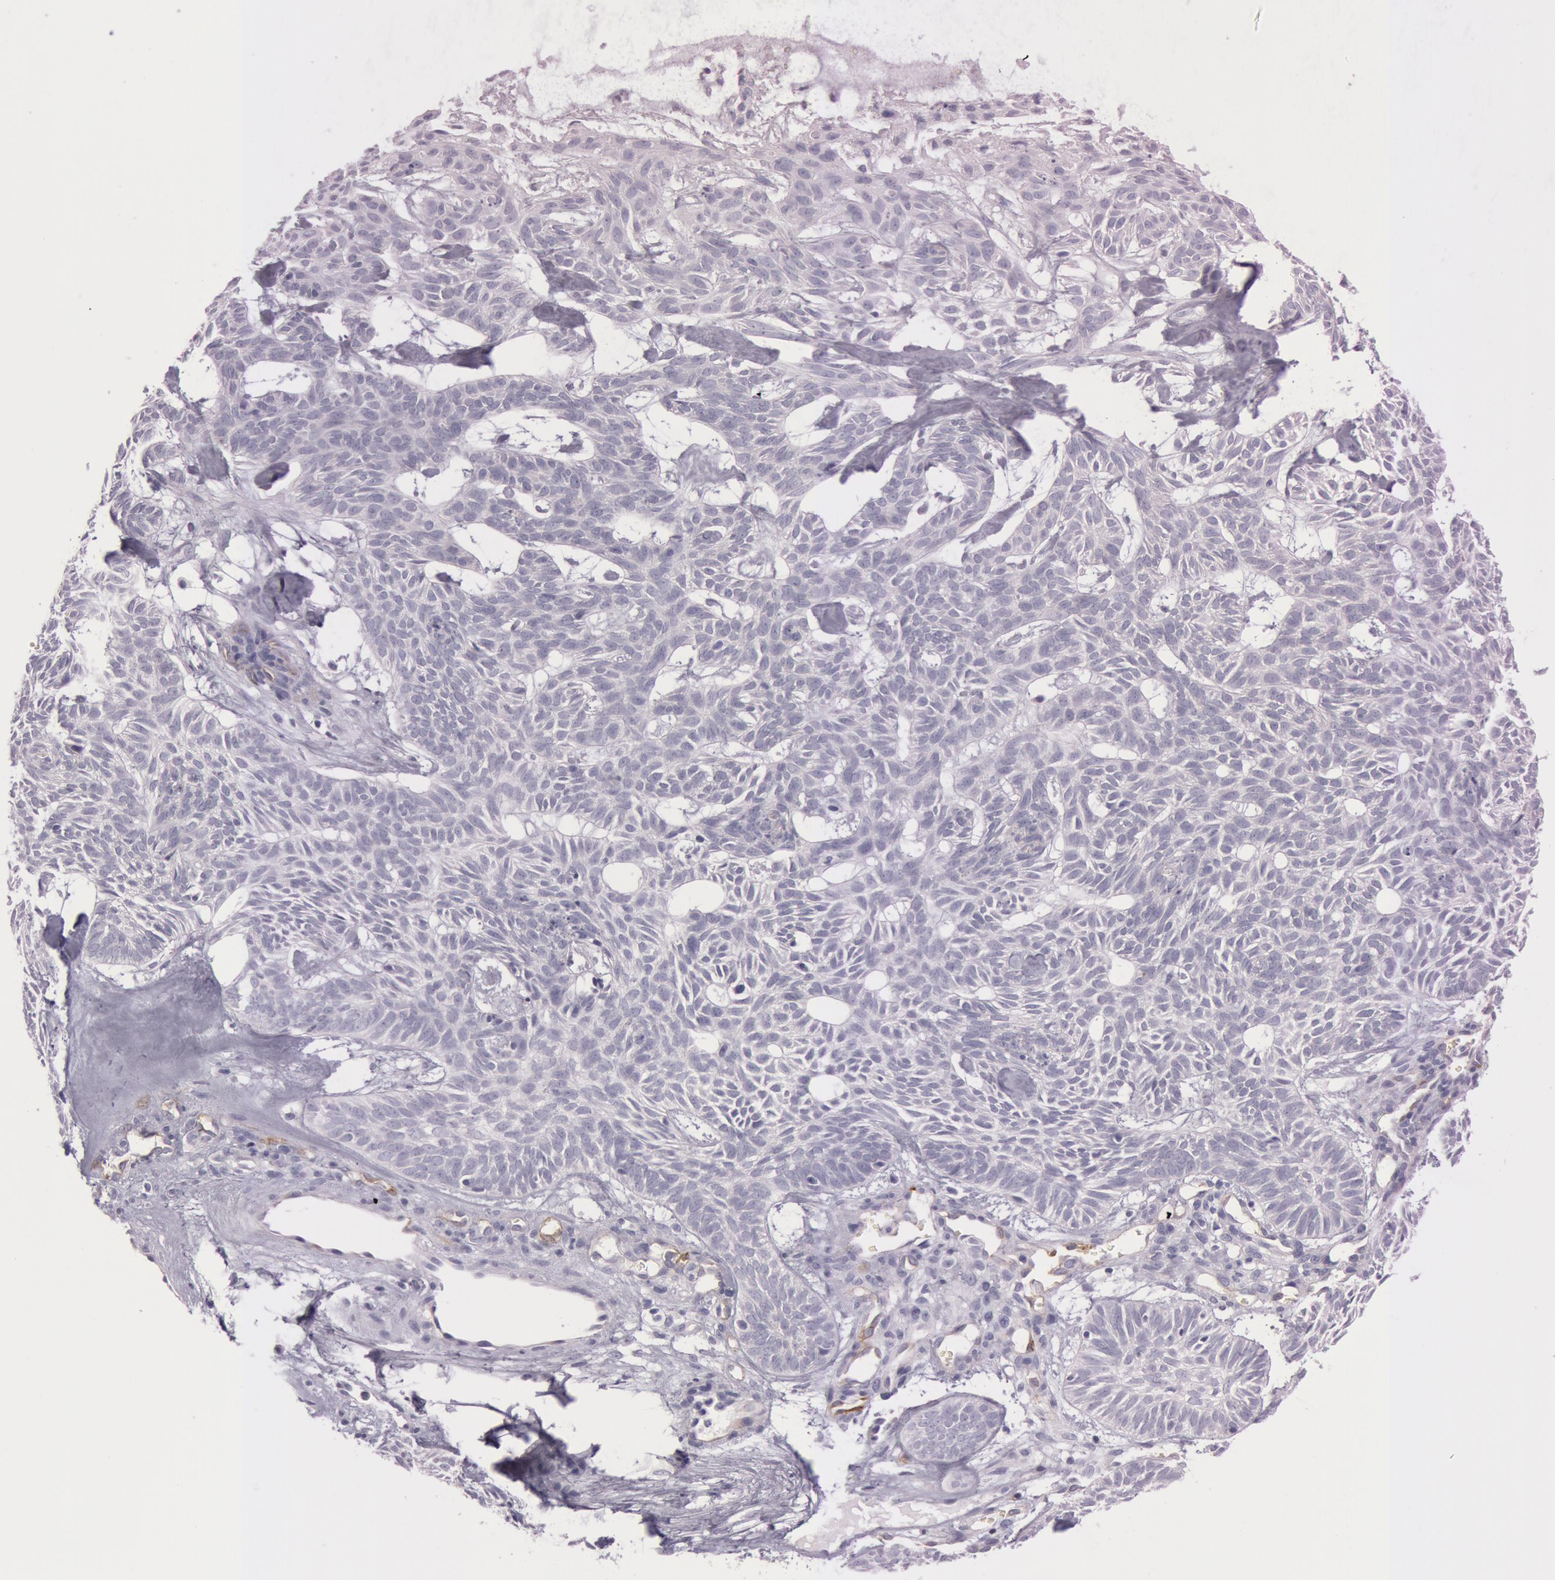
{"staining": {"intensity": "negative", "quantity": "none", "location": "none"}, "tissue": "skin cancer", "cell_type": "Tumor cells", "image_type": "cancer", "snomed": [{"axis": "morphology", "description": "Basal cell carcinoma"}, {"axis": "topography", "description": "Skin"}], "caption": "The immunohistochemistry histopathology image has no significant positivity in tumor cells of skin cancer (basal cell carcinoma) tissue.", "gene": "FOLH1", "patient": {"sex": "male", "age": 75}}